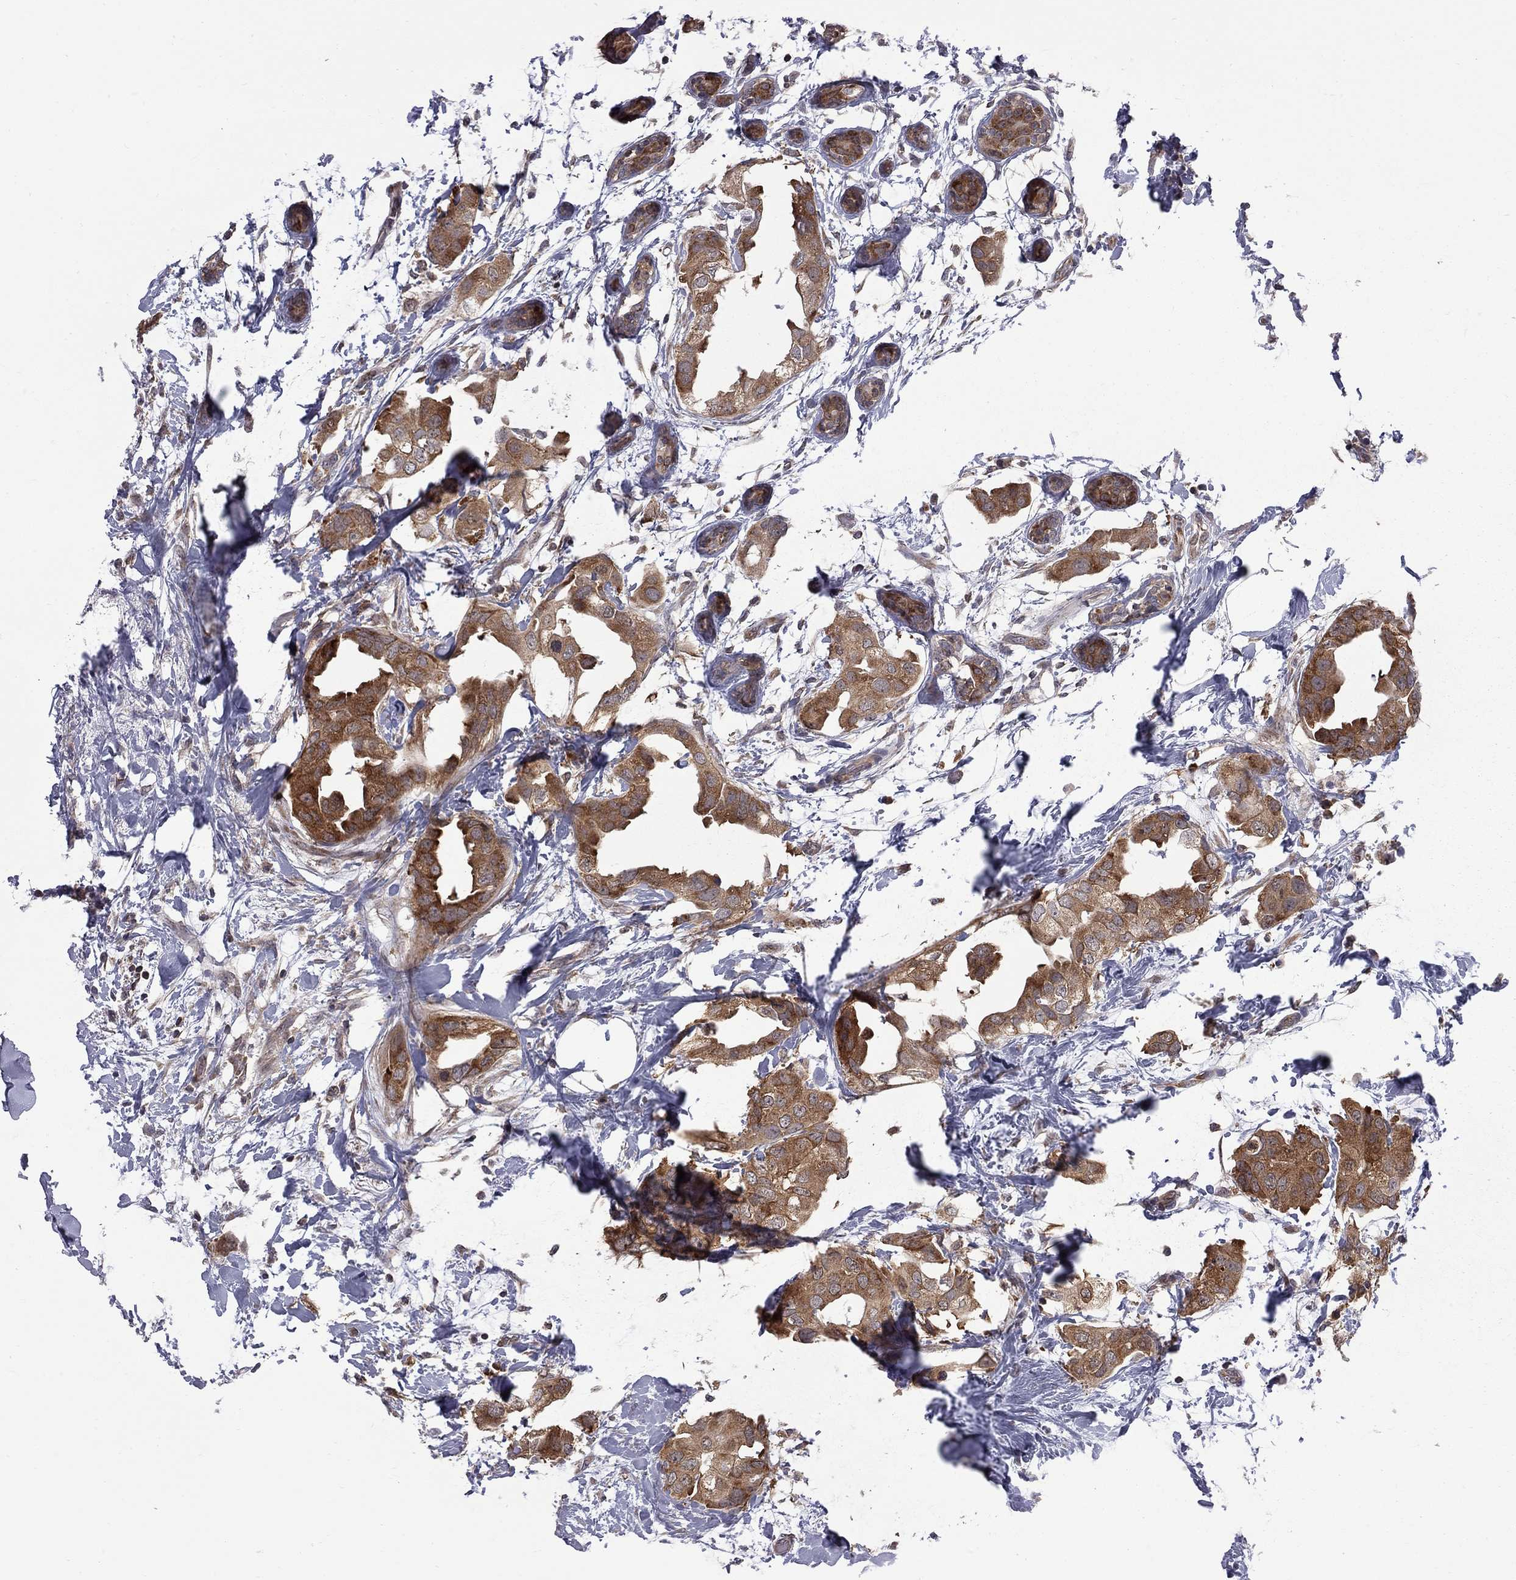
{"staining": {"intensity": "strong", "quantity": ">75%", "location": "cytoplasmic/membranous"}, "tissue": "breast cancer", "cell_type": "Tumor cells", "image_type": "cancer", "snomed": [{"axis": "morphology", "description": "Normal tissue, NOS"}, {"axis": "morphology", "description": "Duct carcinoma"}, {"axis": "topography", "description": "Breast"}], "caption": "Immunohistochemistry histopathology image of breast invasive ductal carcinoma stained for a protein (brown), which shows high levels of strong cytoplasmic/membranous positivity in approximately >75% of tumor cells.", "gene": "NAA50", "patient": {"sex": "female", "age": 40}}